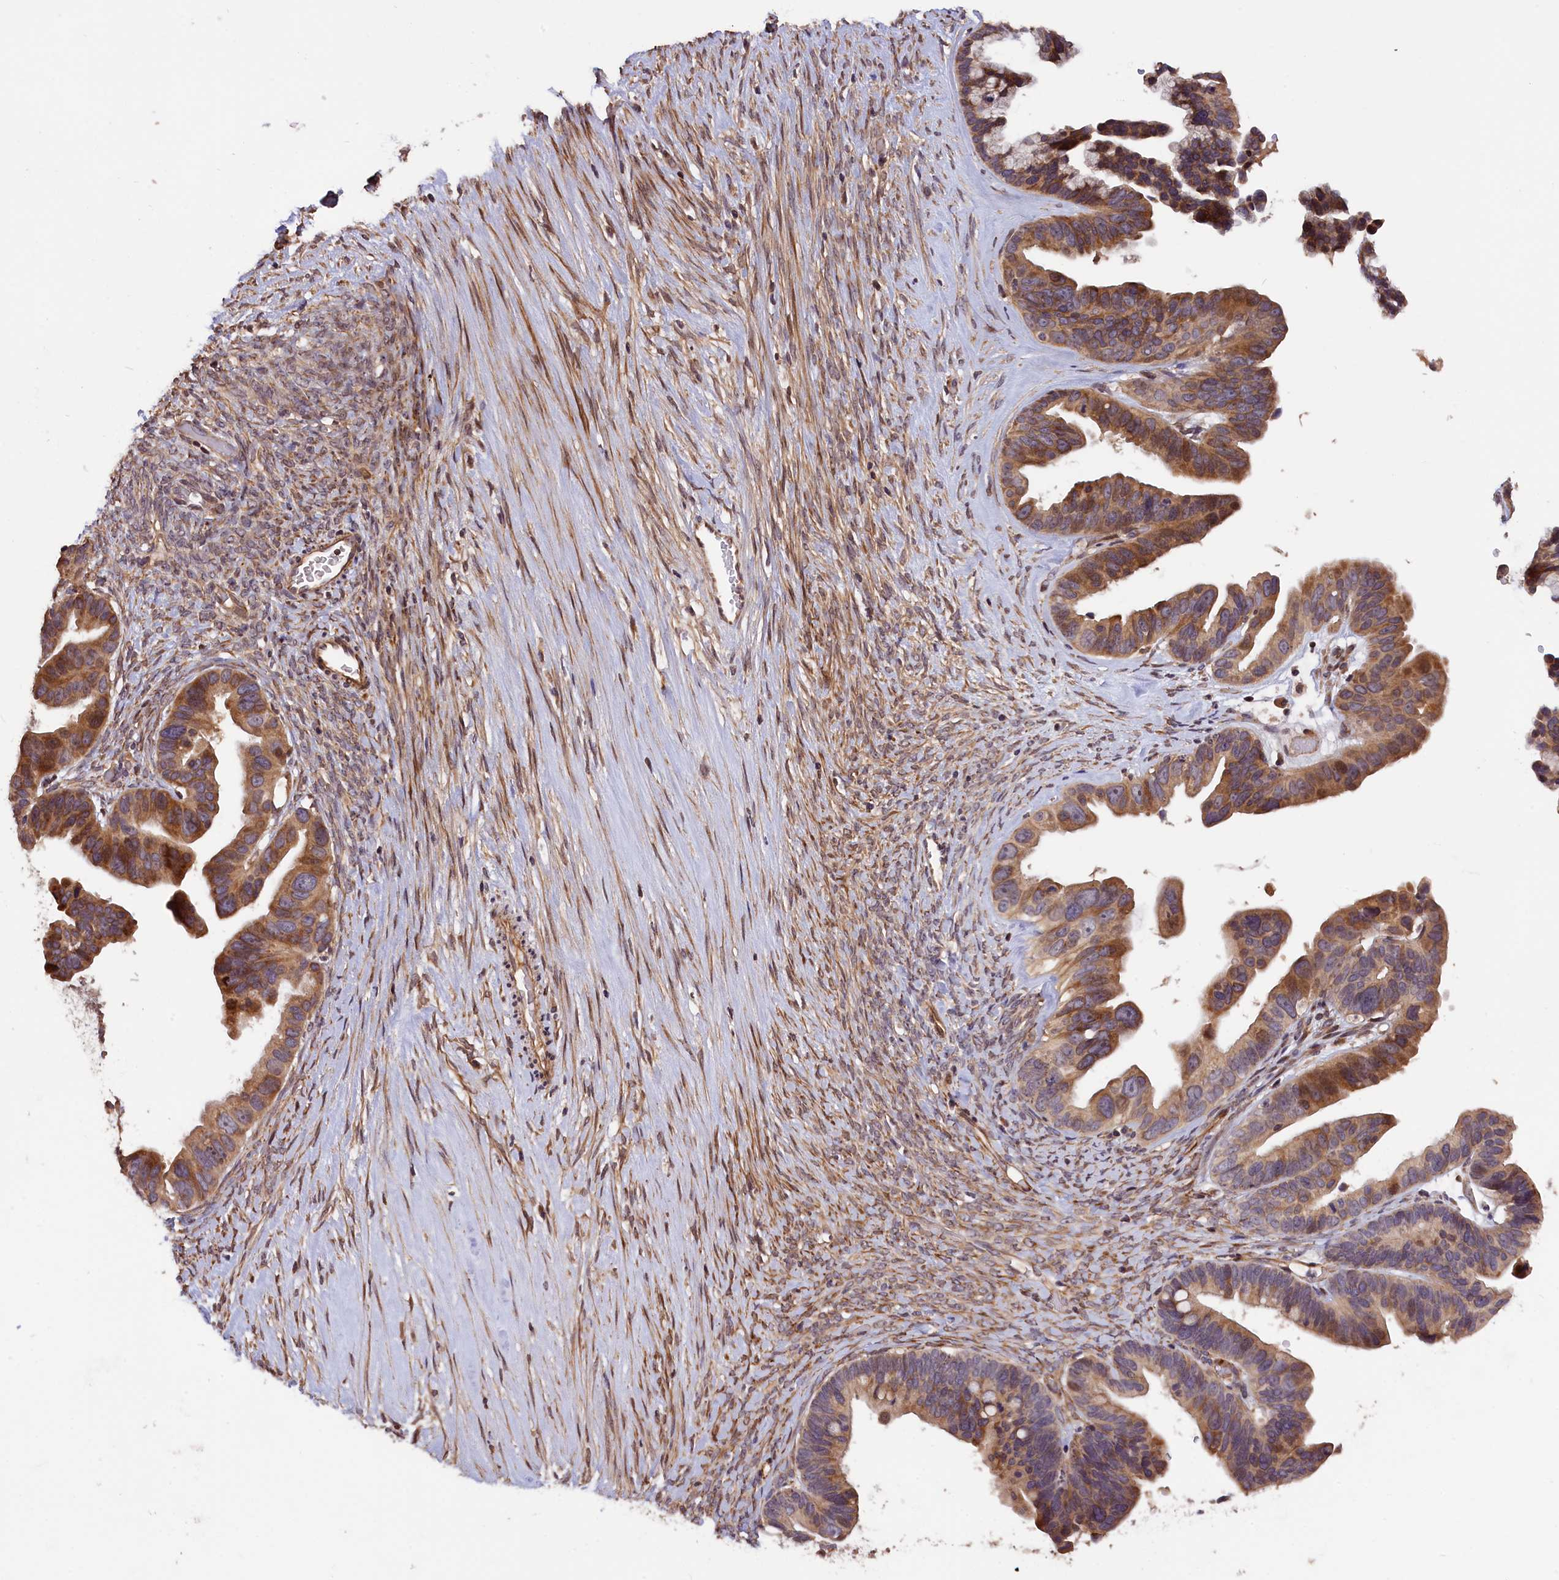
{"staining": {"intensity": "moderate", "quantity": ">75%", "location": "cytoplasmic/membranous"}, "tissue": "ovarian cancer", "cell_type": "Tumor cells", "image_type": "cancer", "snomed": [{"axis": "morphology", "description": "Cystadenocarcinoma, serous, NOS"}, {"axis": "topography", "description": "Ovary"}], "caption": "Ovarian cancer stained for a protein (brown) reveals moderate cytoplasmic/membranous positive staining in about >75% of tumor cells.", "gene": "DNAJB9", "patient": {"sex": "female", "age": 56}}